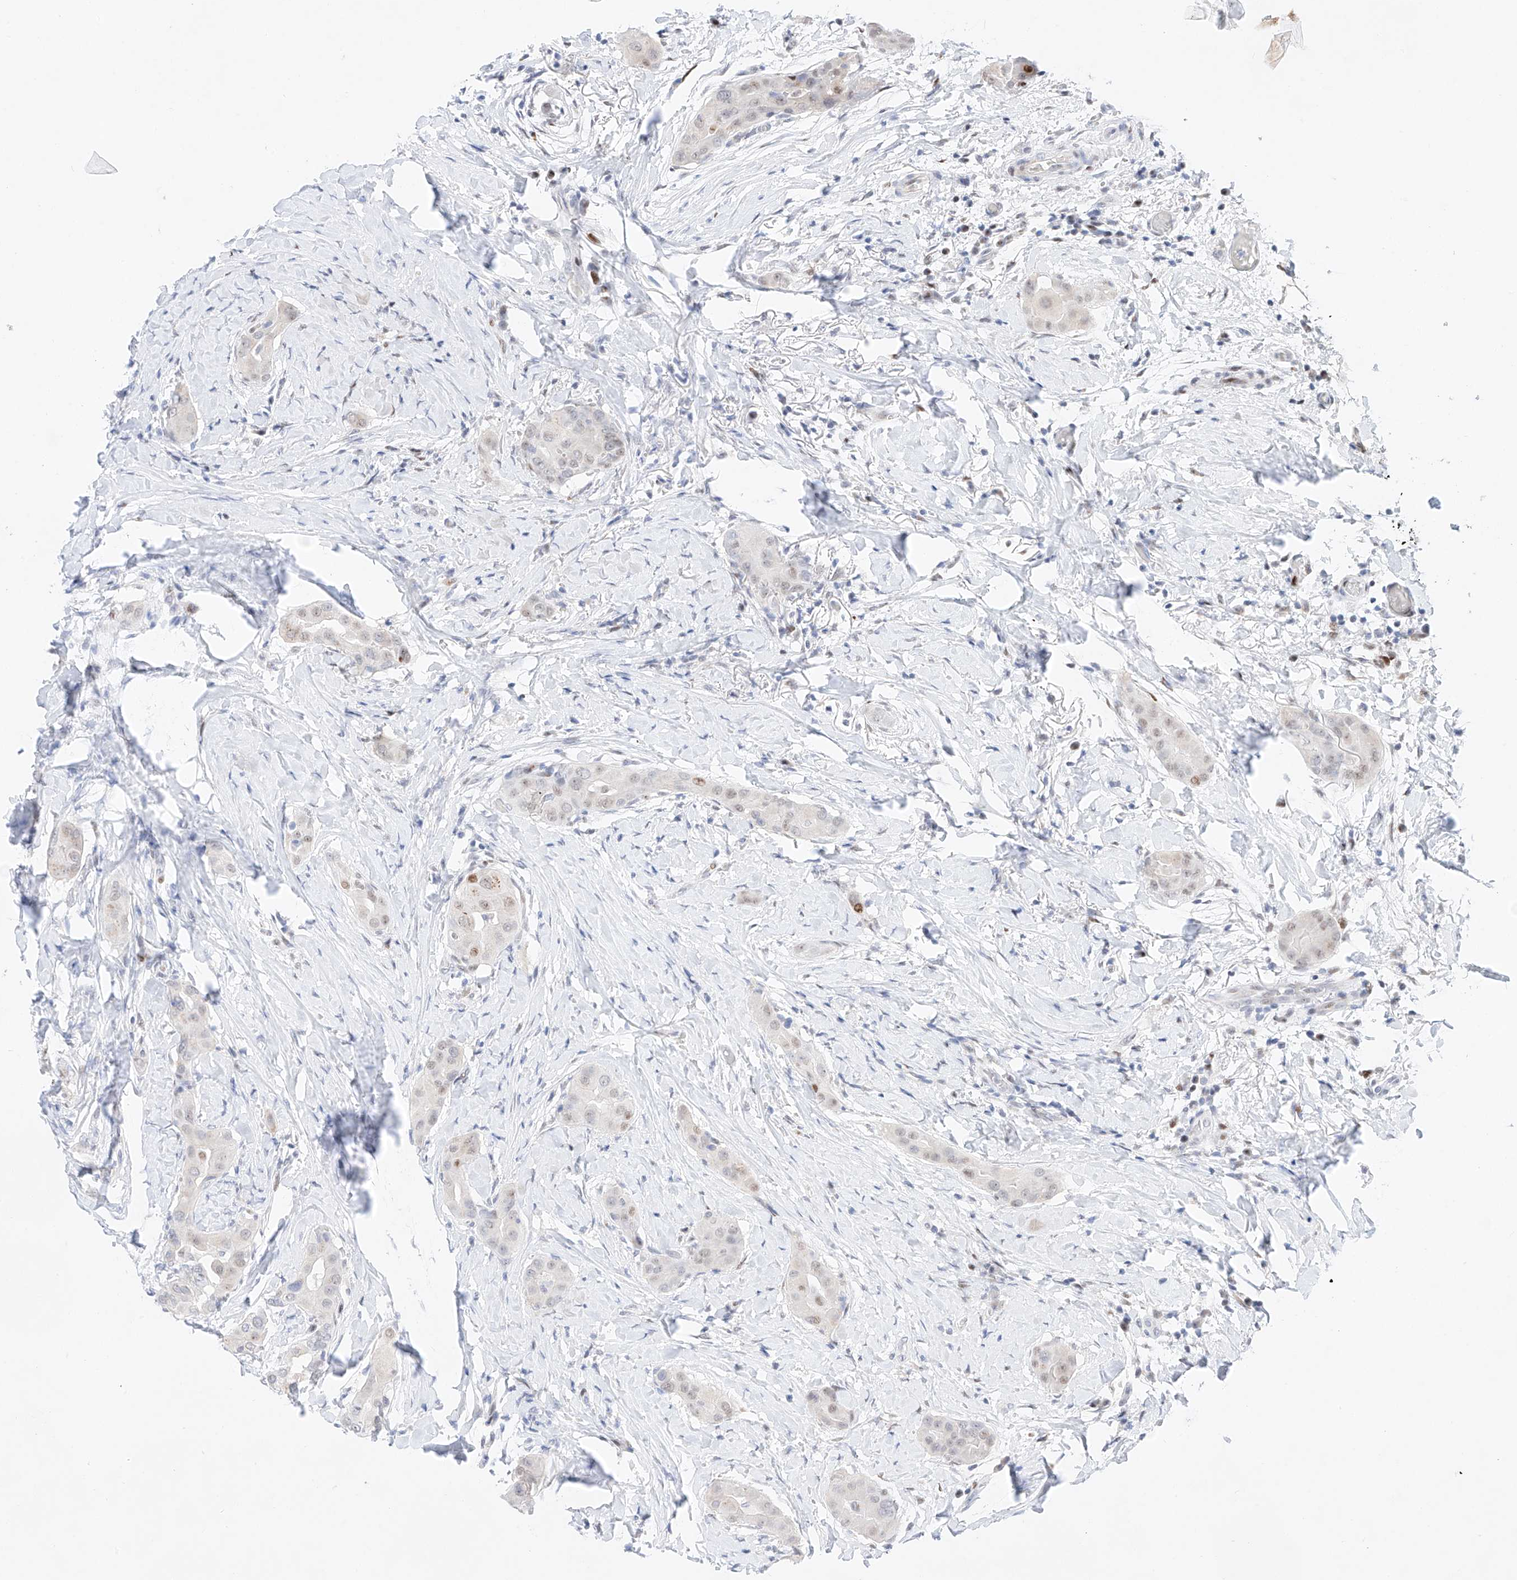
{"staining": {"intensity": "weak", "quantity": "<25%", "location": "nuclear"}, "tissue": "thyroid cancer", "cell_type": "Tumor cells", "image_type": "cancer", "snomed": [{"axis": "morphology", "description": "Papillary adenocarcinoma, NOS"}, {"axis": "topography", "description": "Thyroid gland"}], "caption": "This micrograph is of thyroid papillary adenocarcinoma stained with immunohistochemistry (IHC) to label a protein in brown with the nuclei are counter-stained blue. There is no positivity in tumor cells. (DAB (3,3'-diaminobenzidine) IHC with hematoxylin counter stain).", "gene": "NT5C3B", "patient": {"sex": "male", "age": 33}}